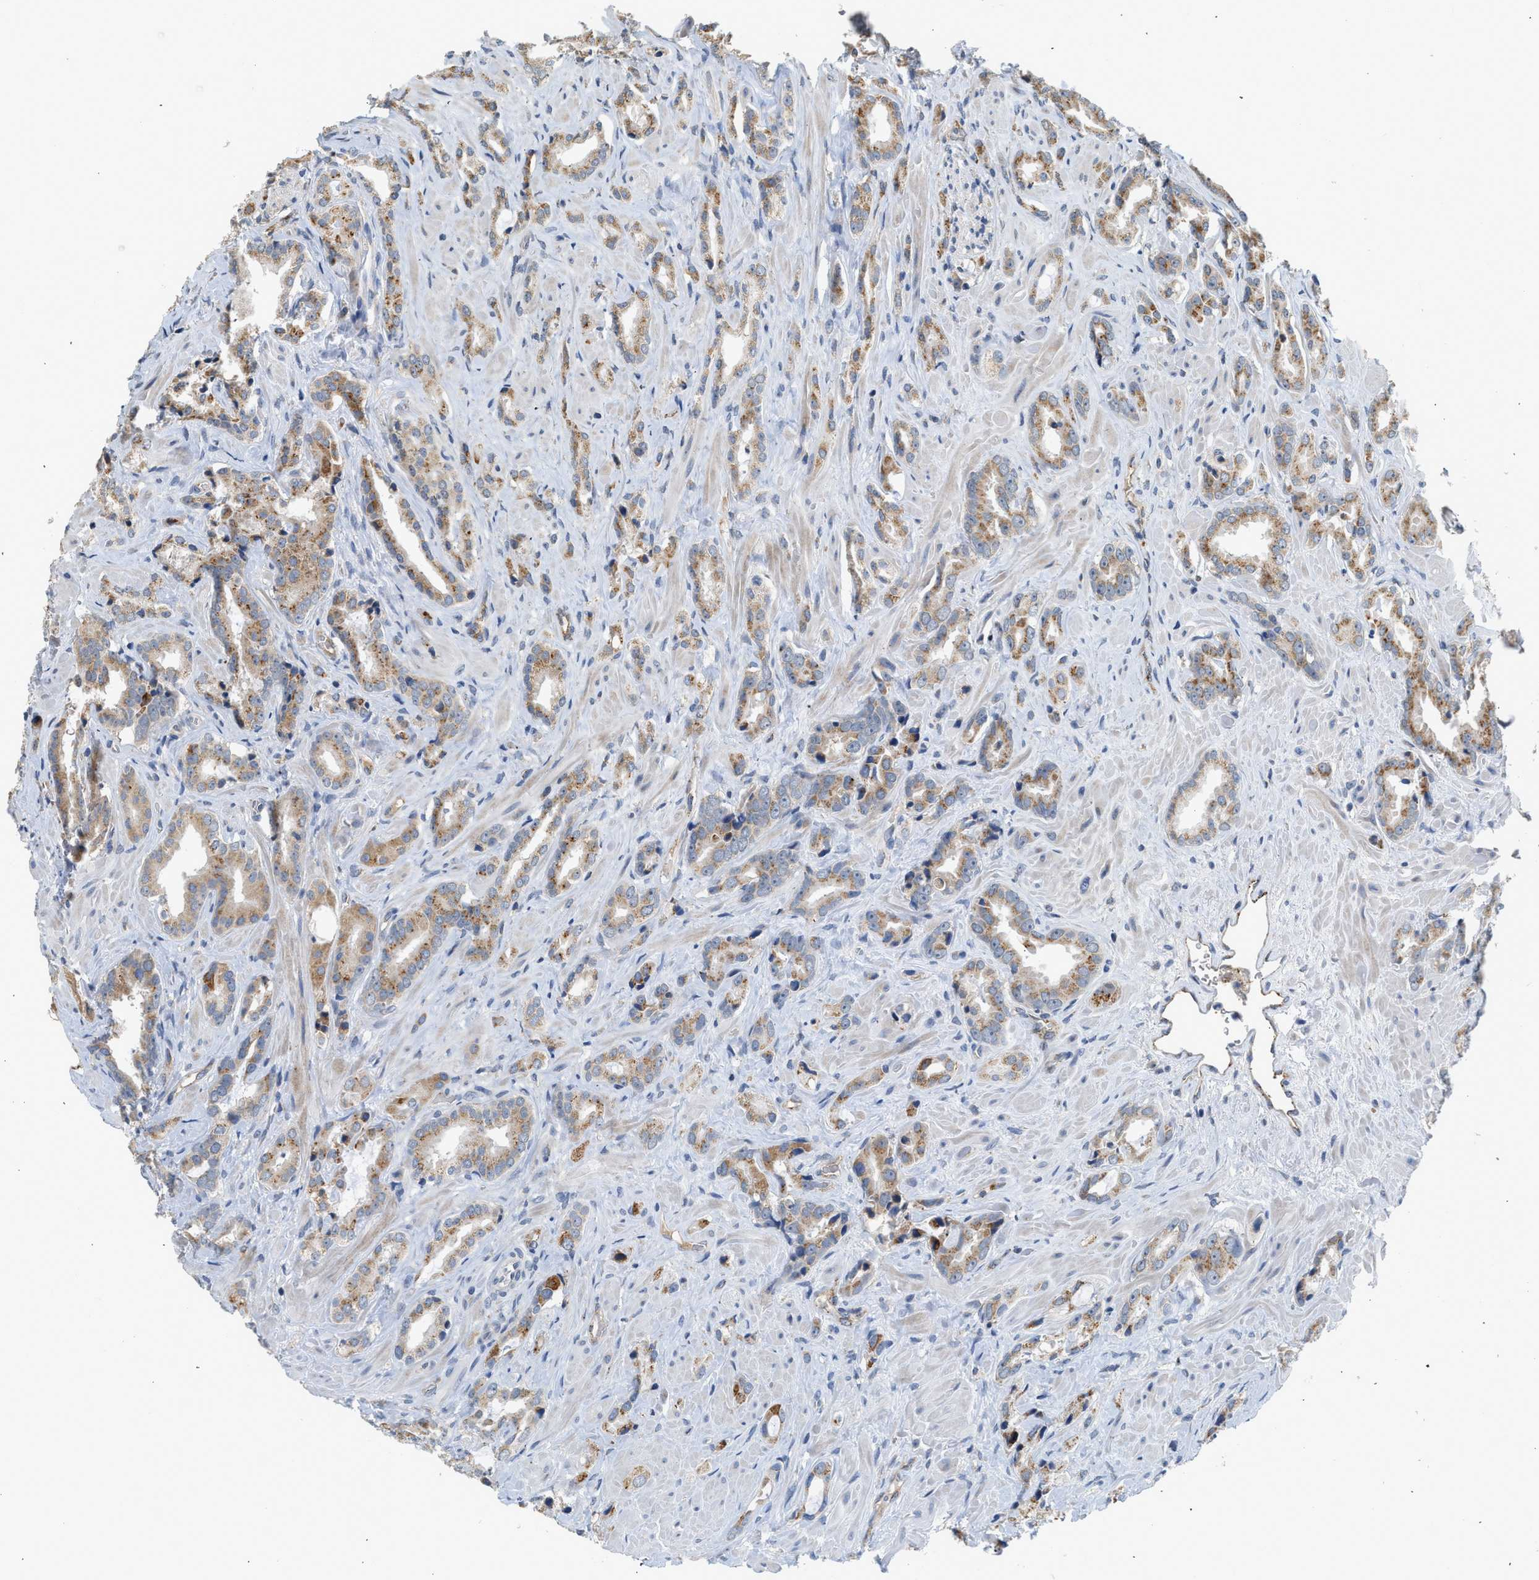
{"staining": {"intensity": "weak", "quantity": ">75%", "location": "cytoplasmic/membranous"}, "tissue": "prostate cancer", "cell_type": "Tumor cells", "image_type": "cancer", "snomed": [{"axis": "morphology", "description": "Adenocarcinoma, High grade"}, {"axis": "topography", "description": "Prostate"}], "caption": "A high-resolution photomicrograph shows IHC staining of prostate cancer, which shows weak cytoplasmic/membranous expression in about >75% of tumor cells.", "gene": "PIM1", "patient": {"sex": "male", "age": 64}}